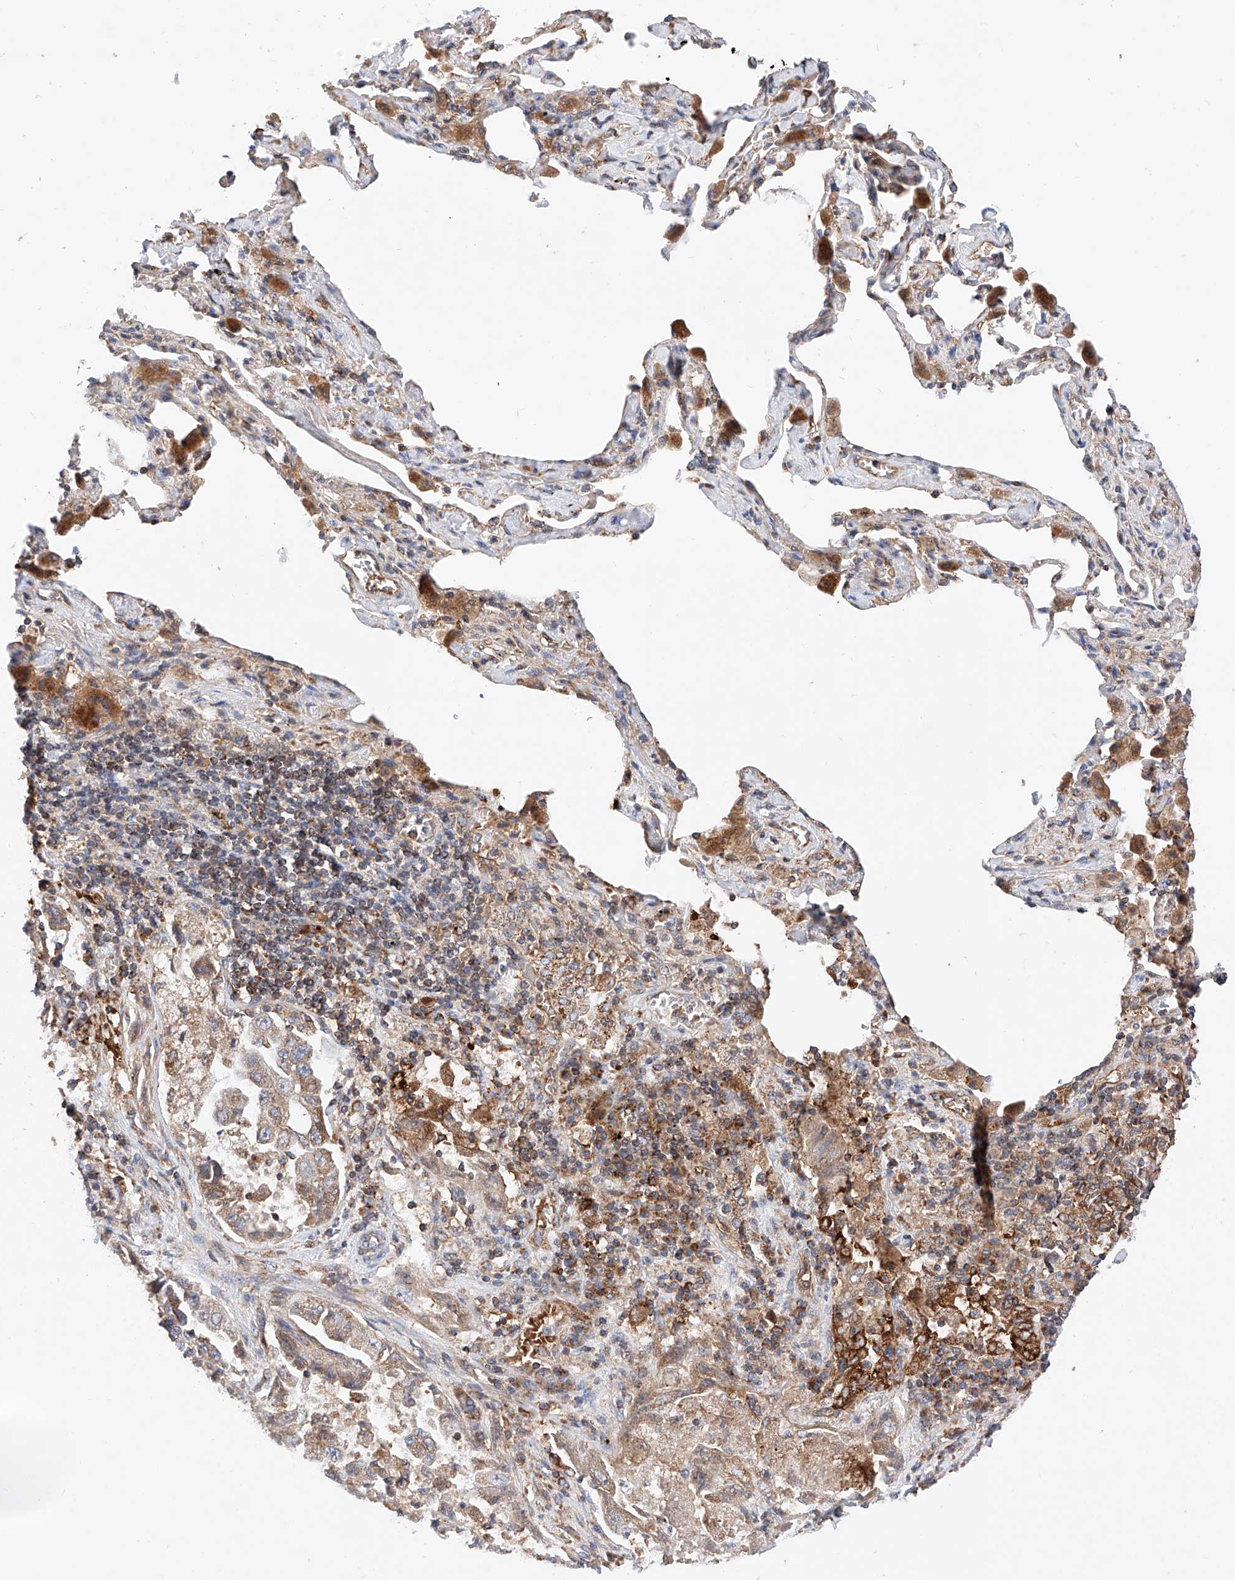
{"staining": {"intensity": "weak", "quantity": ">75%", "location": "cytoplasmic/membranous"}, "tissue": "lung cancer", "cell_type": "Tumor cells", "image_type": "cancer", "snomed": [{"axis": "morphology", "description": "Adenocarcinoma, NOS"}, {"axis": "topography", "description": "Lung"}], "caption": "Human lung adenocarcinoma stained with a brown dye exhibits weak cytoplasmic/membranous positive positivity in approximately >75% of tumor cells.", "gene": "NR1D1", "patient": {"sex": "female", "age": 51}}